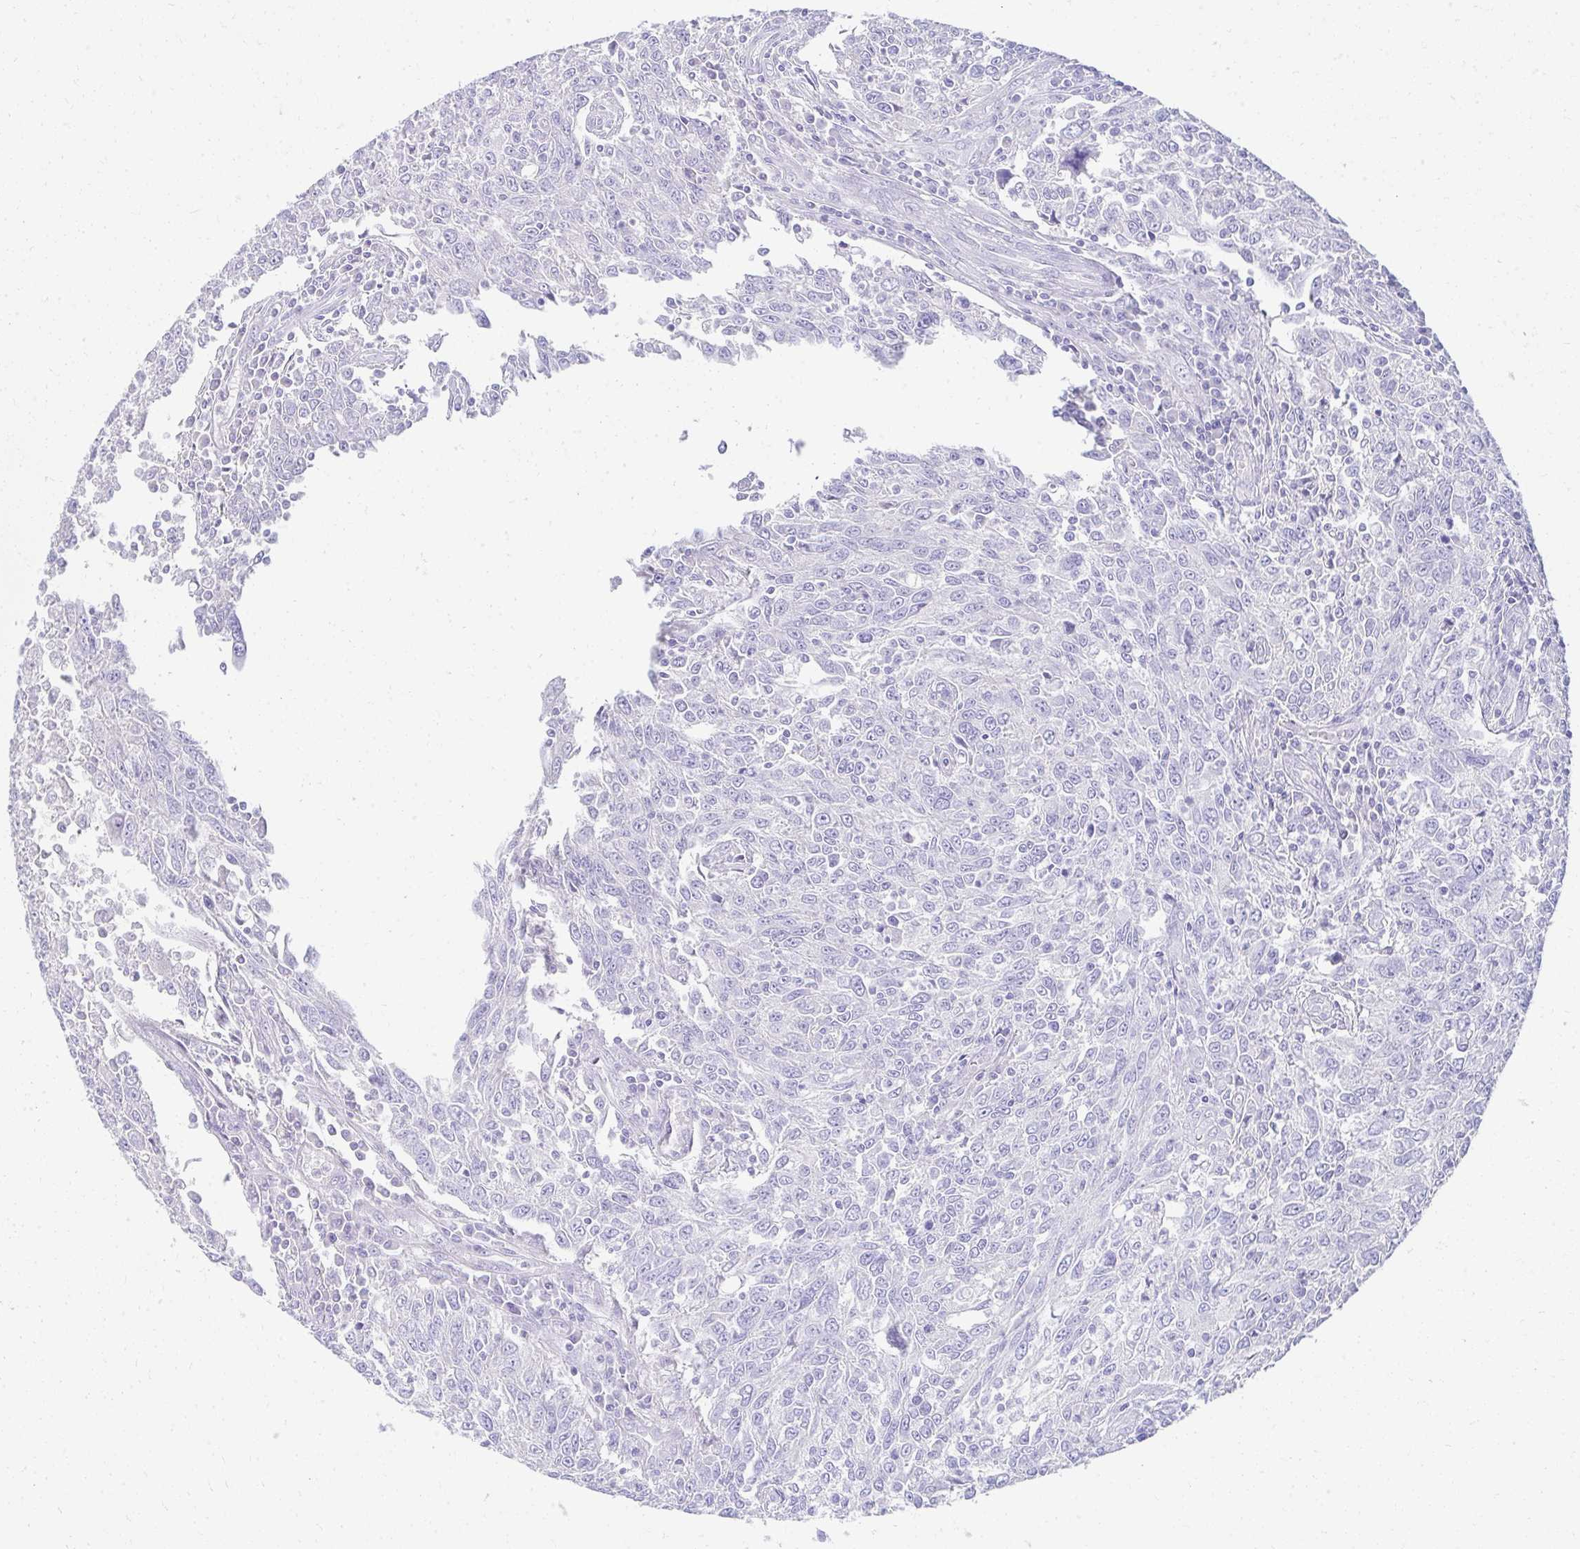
{"staining": {"intensity": "negative", "quantity": "none", "location": "none"}, "tissue": "breast cancer", "cell_type": "Tumor cells", "image_type": "cancer", "snomed": [{"axis": "morphology", "description": "Duct carcinoma"}, {"axis": "topography", "description": "Breast"}], "caption": "Tumor cells show no significant protein expression in breast invasive ductal carcinoma. (Stains: DAB (3,3'-diaminobenzidine) IHC with hematoxylin counter stain, Microscopy: brightfield microscopy at high magnification).", "gene": "SEC14L3", "patient": {"sex": "female", "age": 50}}